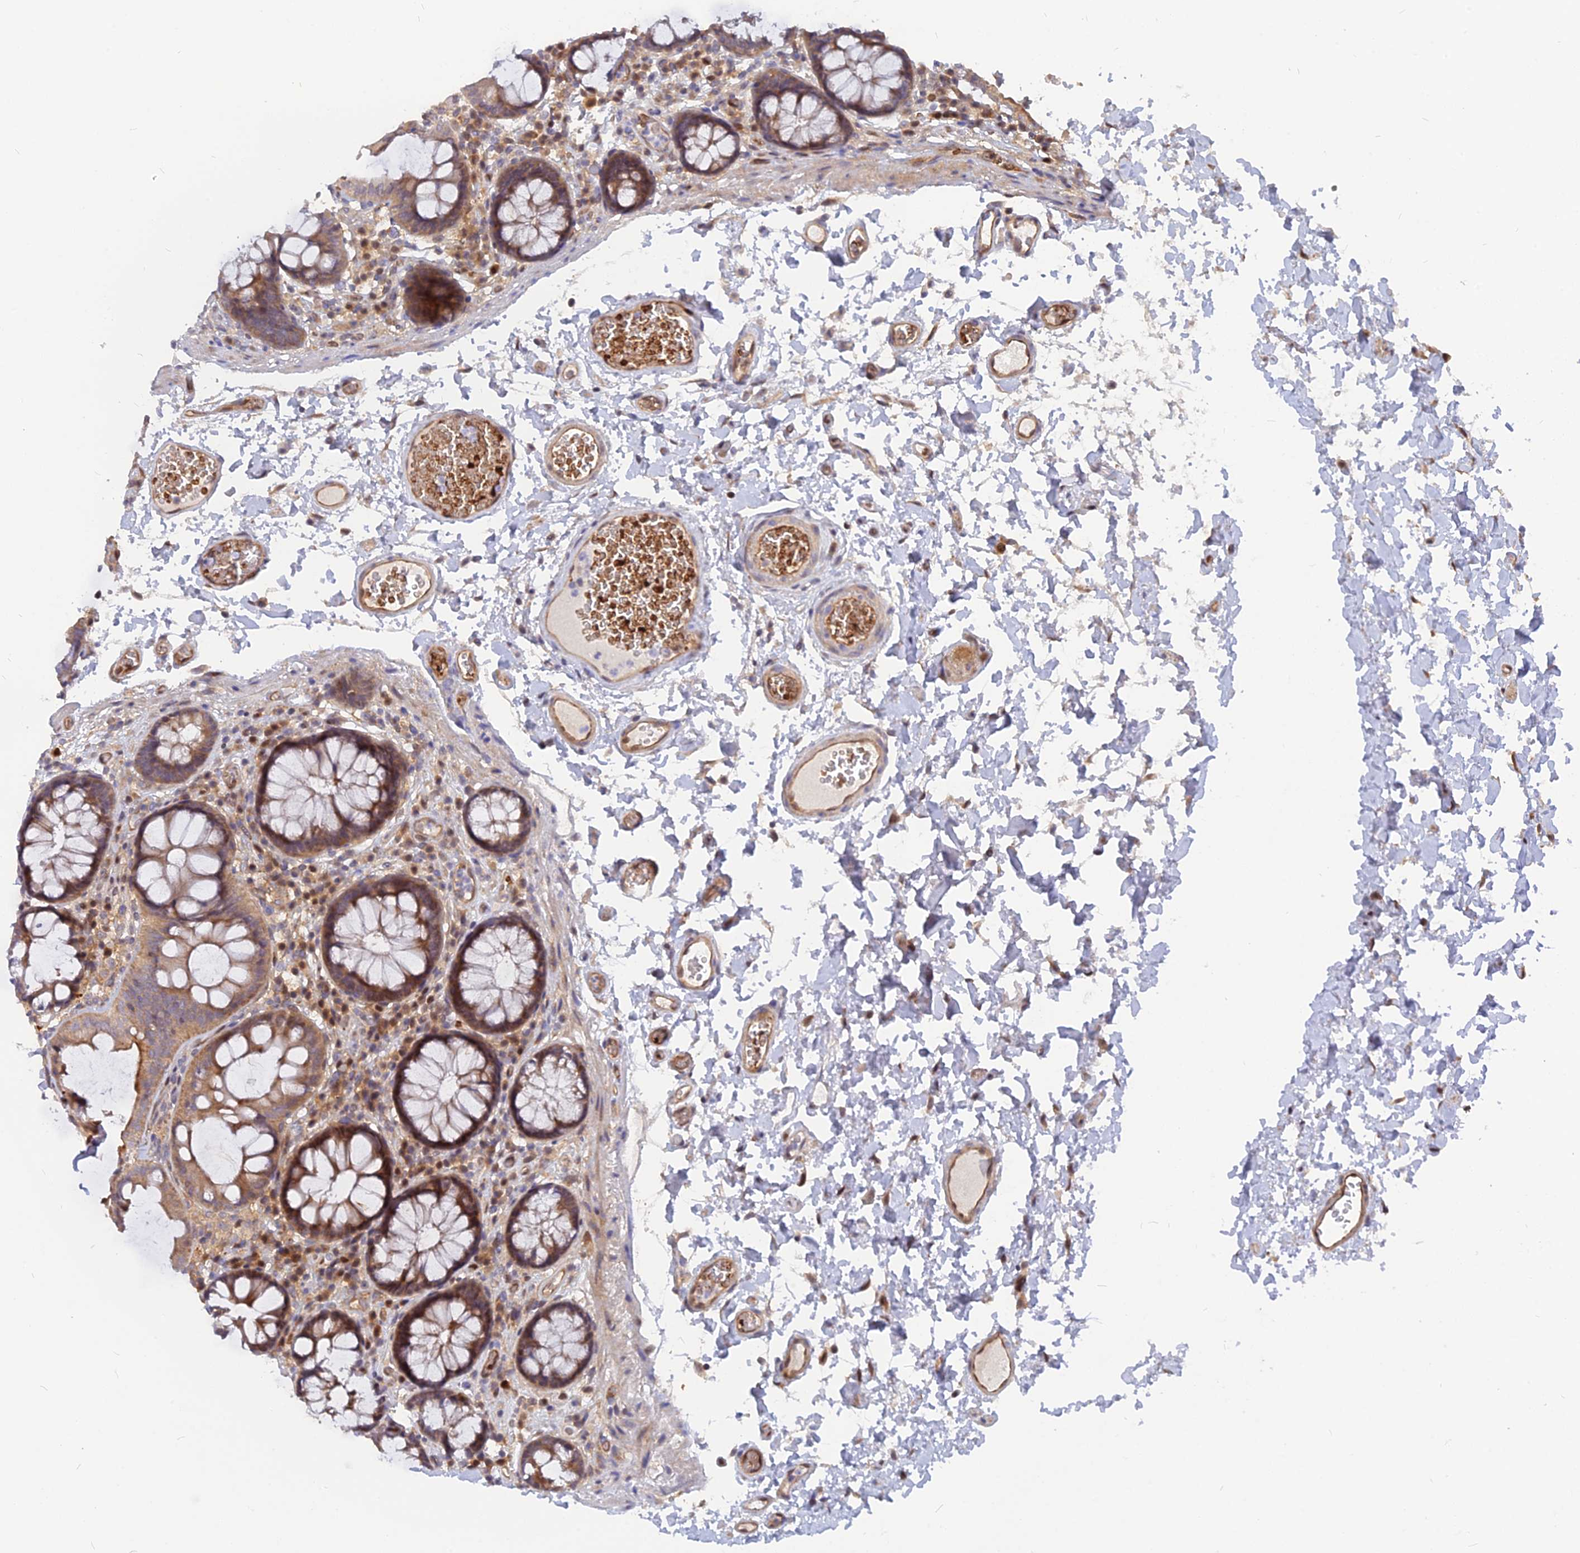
{"staining": {"intensity": "moderate", "quantity": ">75%", "location": "cytoplasmic/membranous"}, "tissue": "colon", "cell_type": "Endothelial cells", "image_type": "normal", "snomed": [{"axis": "morphology", "description": "Normal tissue, NOS"}, {"axis": "topography", "description": "Colon"}], "caption": "A brown stain highlights moderate cytoplasmic/membranous staining of a protein in endothelial cells of unremarkable human colon. (brown staining indicates protein expression, while blue staining denotes nuclei).", "gene": "ARL2BP", "patient": {"sex": "male", "age": 84}}